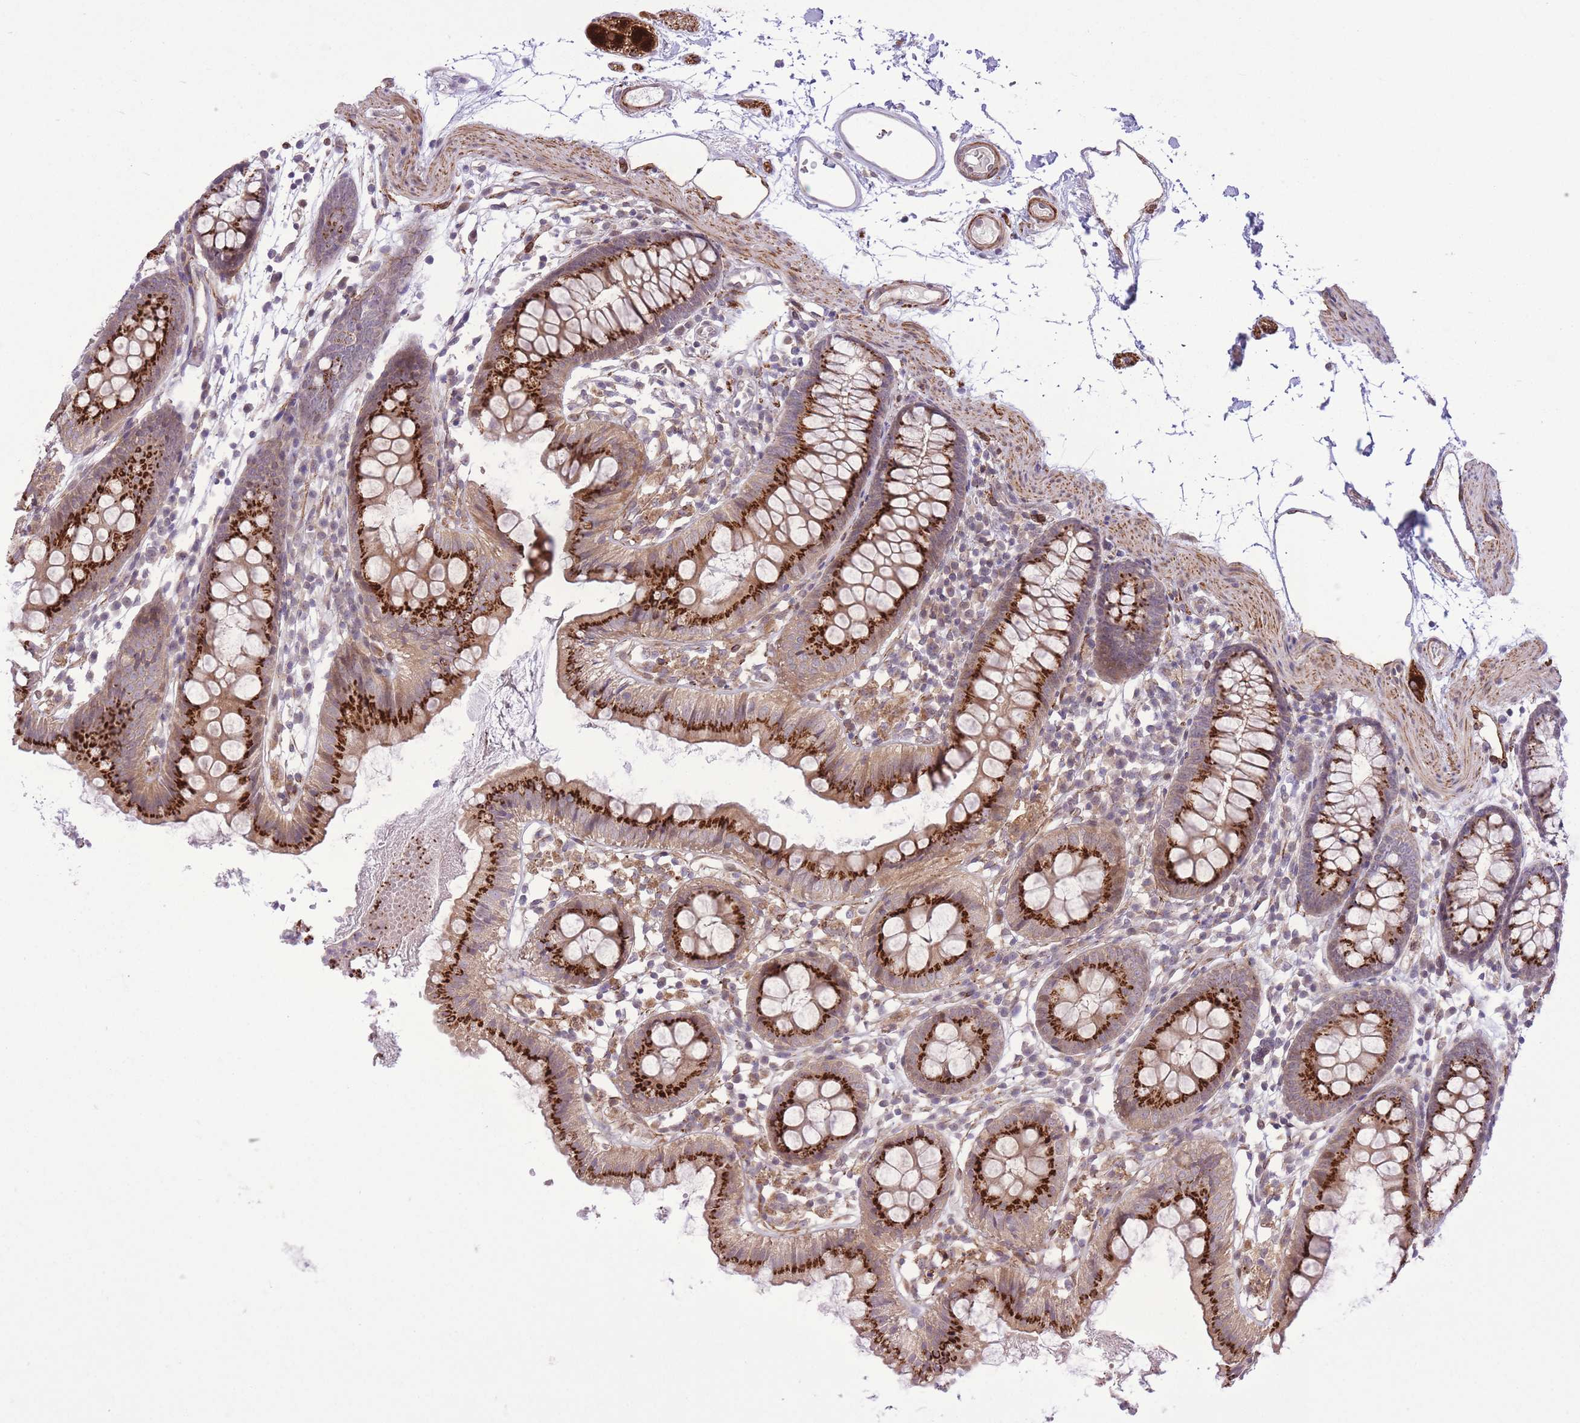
{"staining": {"intensity": "moderate", "quantity": ">75%", "location": "cytoplasmic/membranous"}, "tissue": "colon", "cell_type": "Endothelial cells", "image_type": "normal", "snomed": [{"axis": "morphology", "description": "Normal tissue, NOS"}, {"axis": "topography", "description": "Colon"}], "caption": "This is an image of immunohistochemistry (IHC) staining of benign colon, which shows moderate positivity in the cytoplasmic/membranous of endothelial cells.", "gene": "ZBED5", "patient": {"sex": "female", "age": 84}}